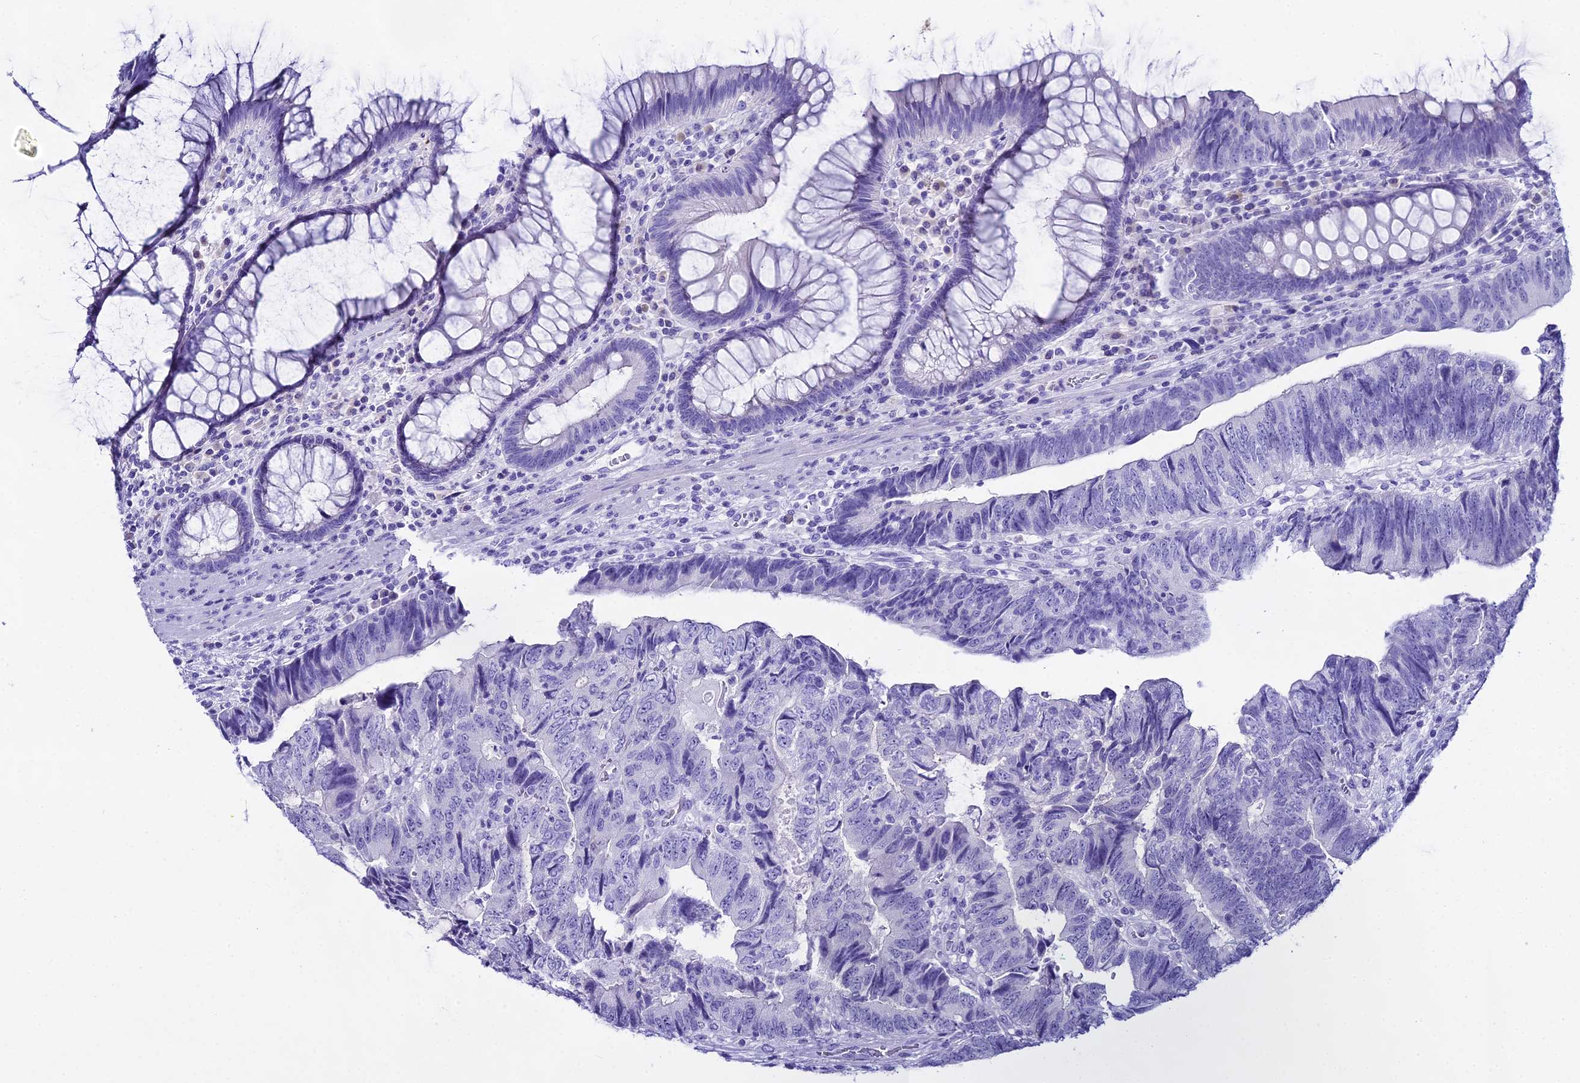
{"staining": {"intensity": "negative", "quantity": "none", "location": "none"}, "tissue": "colorectal cancer", "cell_type": "Tumor cells", "image_type": "cancer", "snomed": [{"axis": "morphology", "description": "Adenocarcinoma, NOS"}, {"axis": "topography", "description": "Colon"}], "caption": "High power microscopy micrograph of an IHC photomicrograph of colorectal cancer, revealing no significant expression in tumor cells.", "gene": "CGB2", "patient": {"sex": "female", "age": 67}}